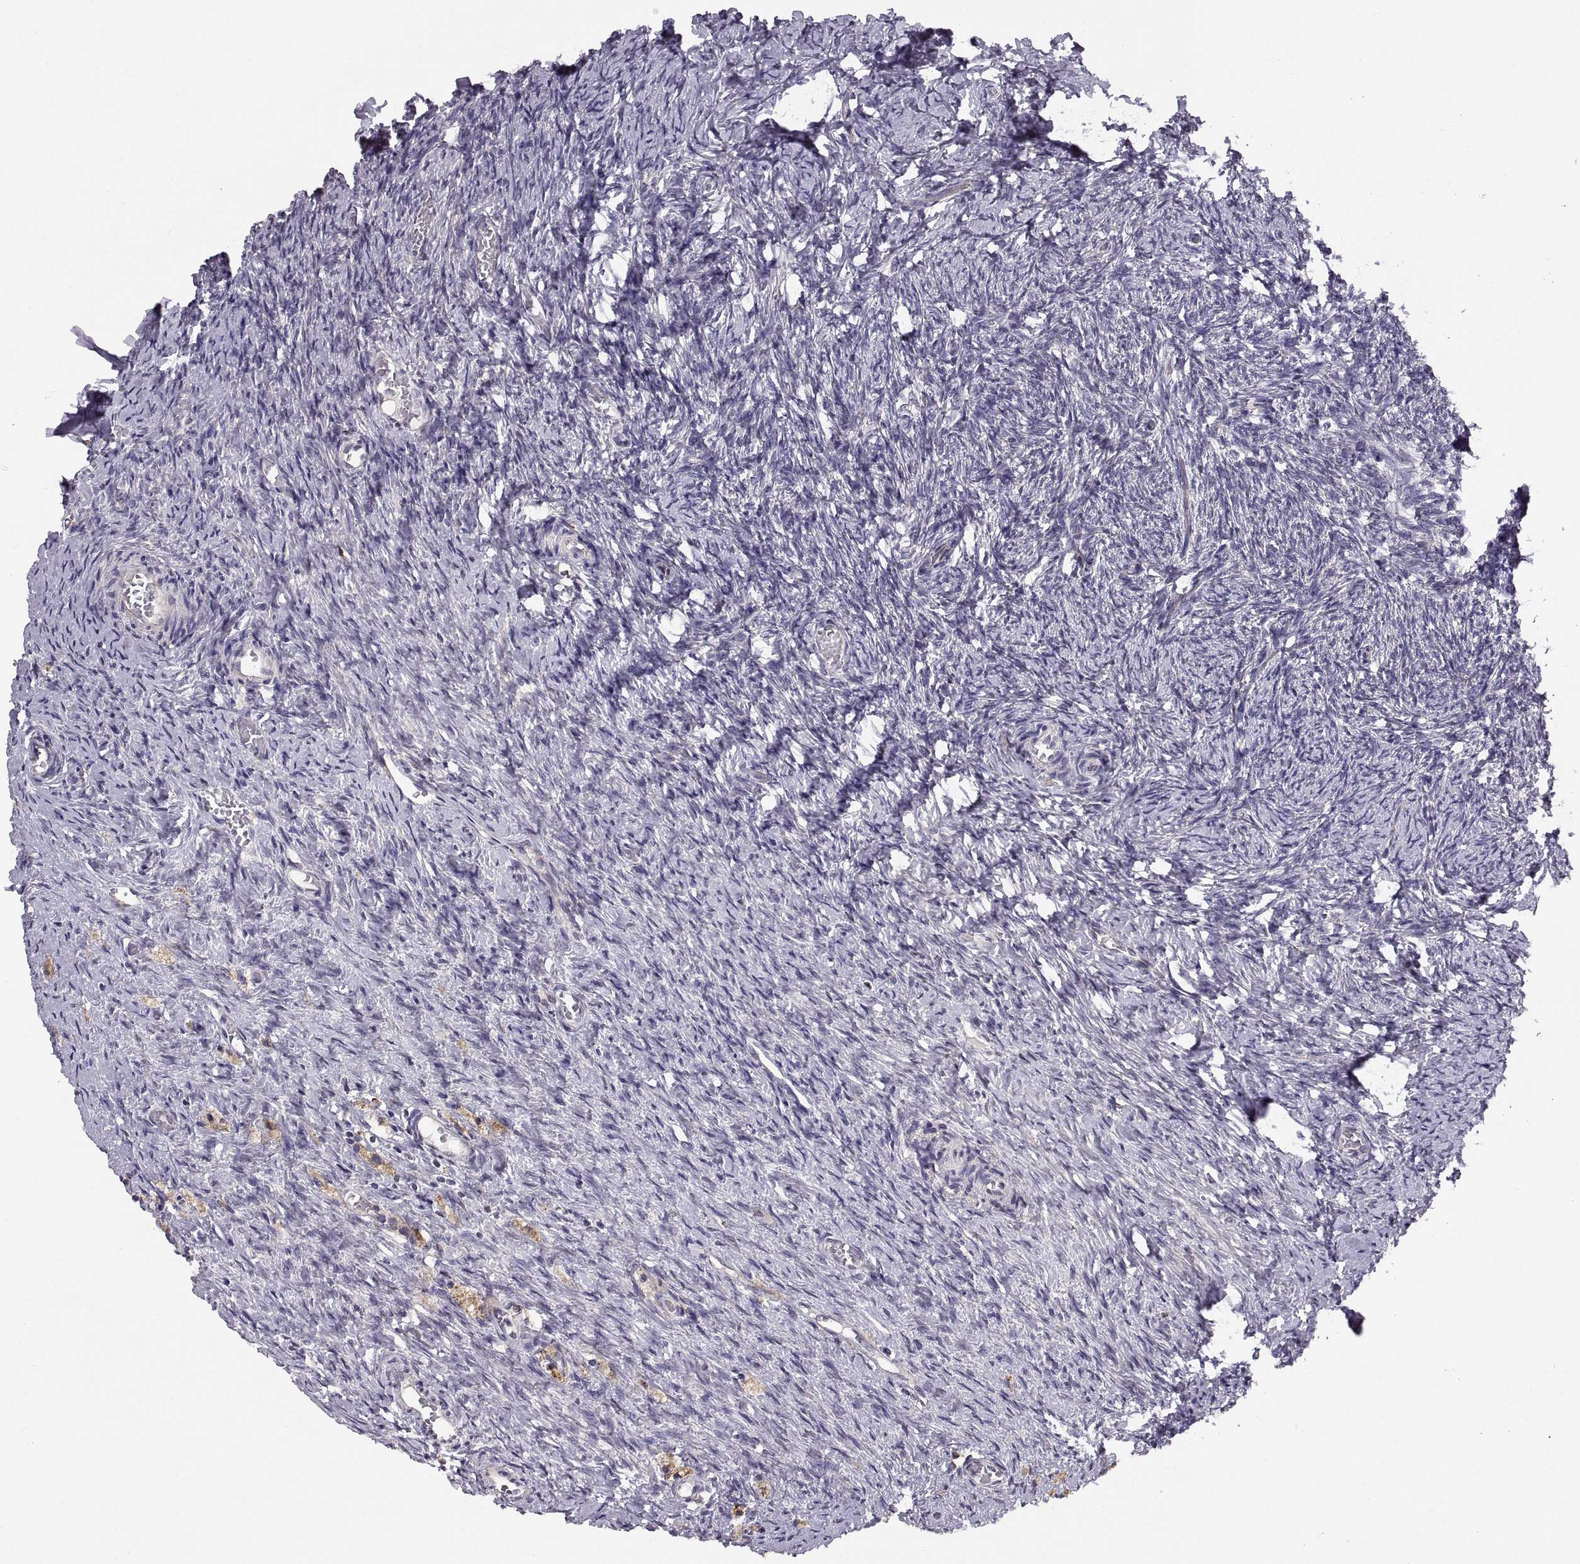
{"staining": {"intensity": "negative", "quantity": "none", "location": "none"}, "tissue": "ovary", "cell_type": "Ovarian stroma cells", "image_type": "normal", "snomed": [{"axis": "morphology", "description": "Normal tissue, NOS"}, {"axis": "topography", "description": "Ovary"}], "caption": "High power microscopy photomicrograph of an IHC image of benign ovary, revealing no significant positivity in ovarian stroma cells. The staining was performed using DAB to visualize the protein expression in brown, while the nuclei were stained in blue with hematoxylin (Magnification: 20x).", "gene": "PLEKHB2", "patient": {"sex": "female", "age": 39}}